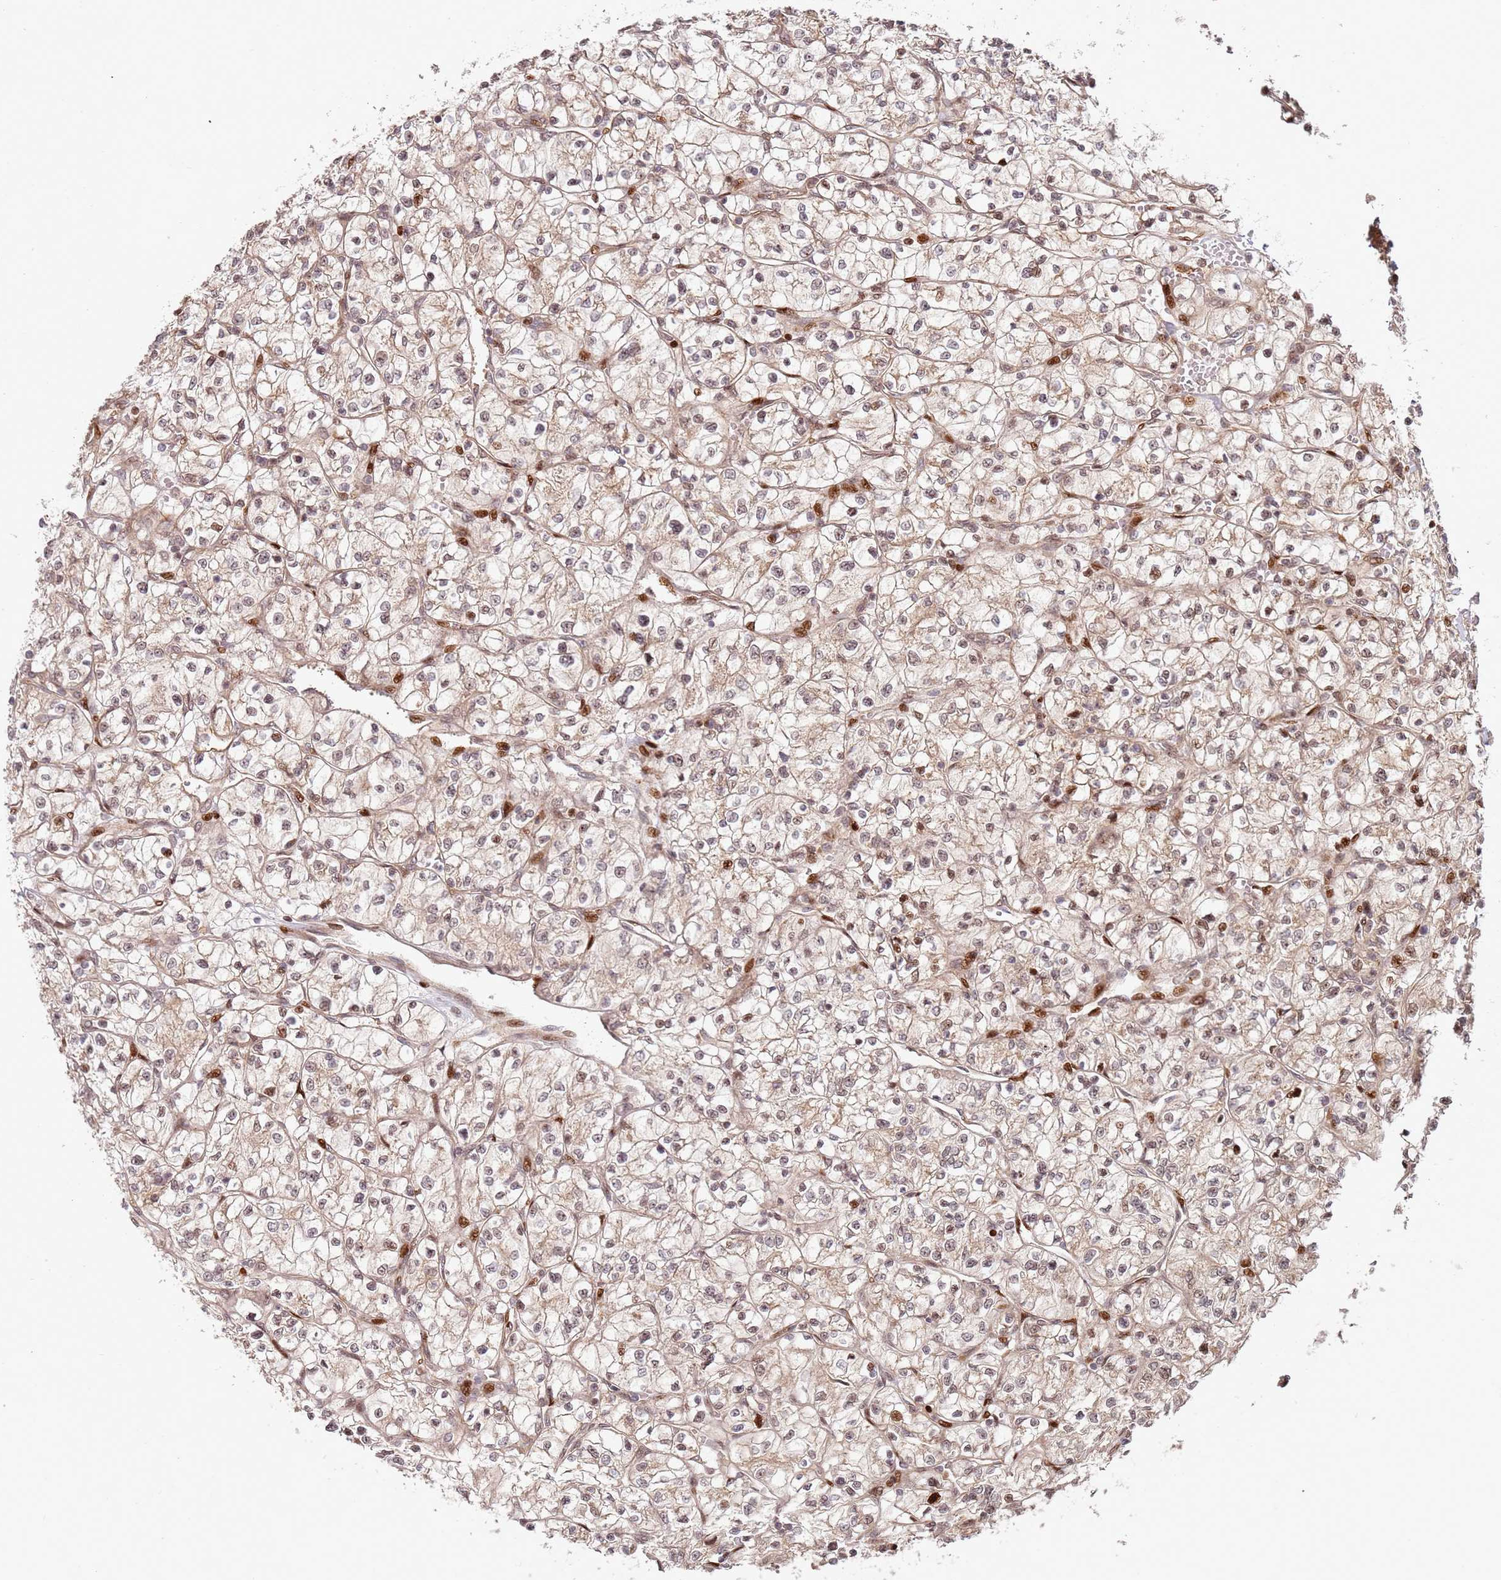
{"staining": {"intensity": "moderate", "quantity": "25%-75%", "location": "nuclear"}, "tissue": "renal cancer", "cell_type": "Tumor cells", "image_type": "cancer", "snomed": [{"axis": "morphology", "description": "Adenocarcinoma, NOS"}, {"axis": "topography", "description": "Kidney"}], "caption": "Immunohistochemical staining of human renal cancer exhibits medium levels of moderate nuclear positivity in about 25%-75% of tumor cells.", "gene": "TMEM233", "patient": {"sex": "female", "age": 64}}